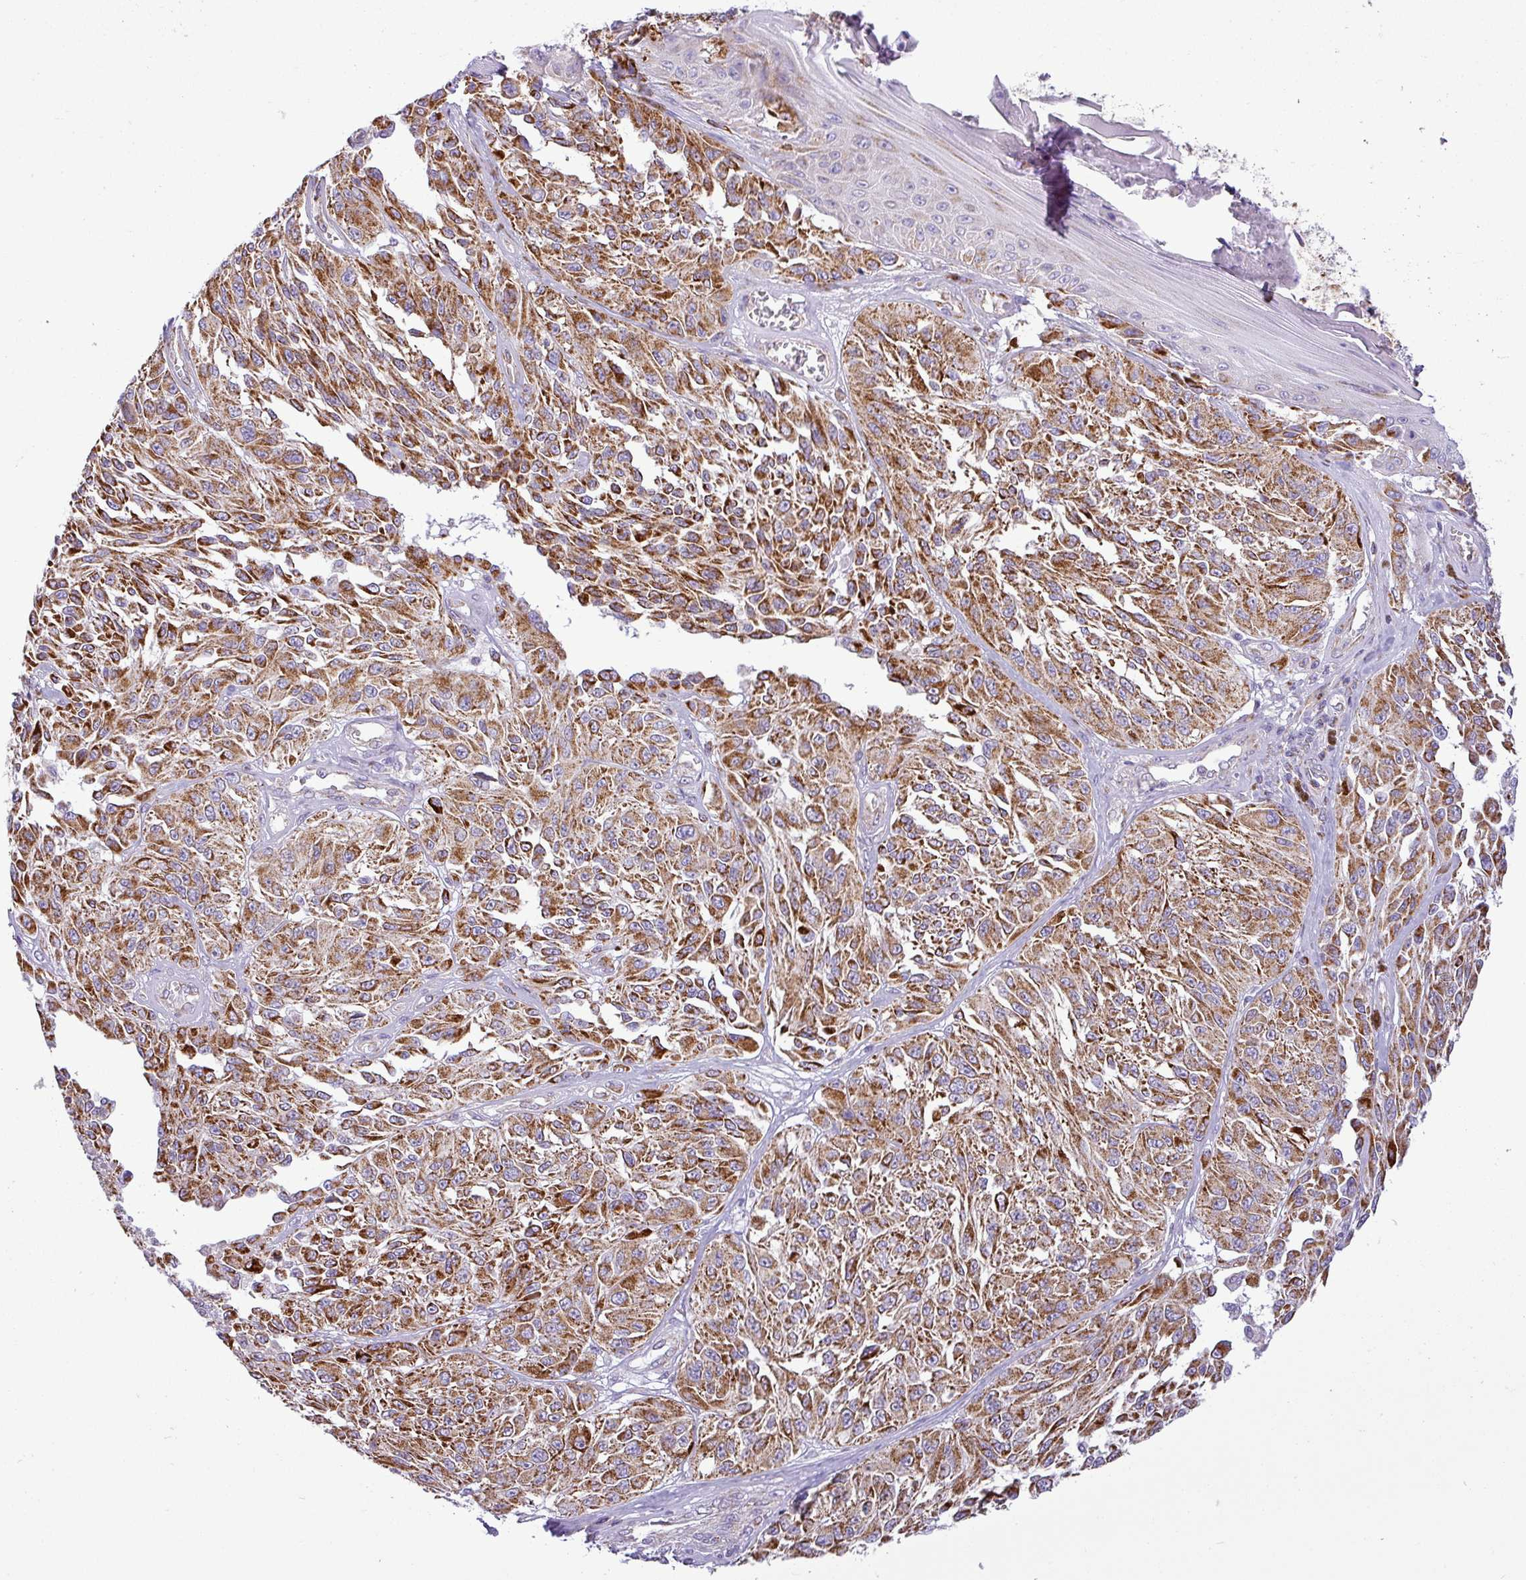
{"staining": {"intensity": "strong", "quantity": ">75%", "location": "cytoplasmic/membranous"}, "tissue": "melanoma", "cell_type": "Tumor cells", "image_type": "cancer", "snomed": [{"axis": "morphology", "description": "Malignant melanoma, NOS"}, {"axis": "topography", "description": "Skin"}], "caption": "Human malignant melanoma stained for a protein (brown) shows strong cytoplasmic/membranous positive positivity in about >75% of tumor cells.", "gene": "ZNF81", "patient": {"sex": "male", "age": 94}}